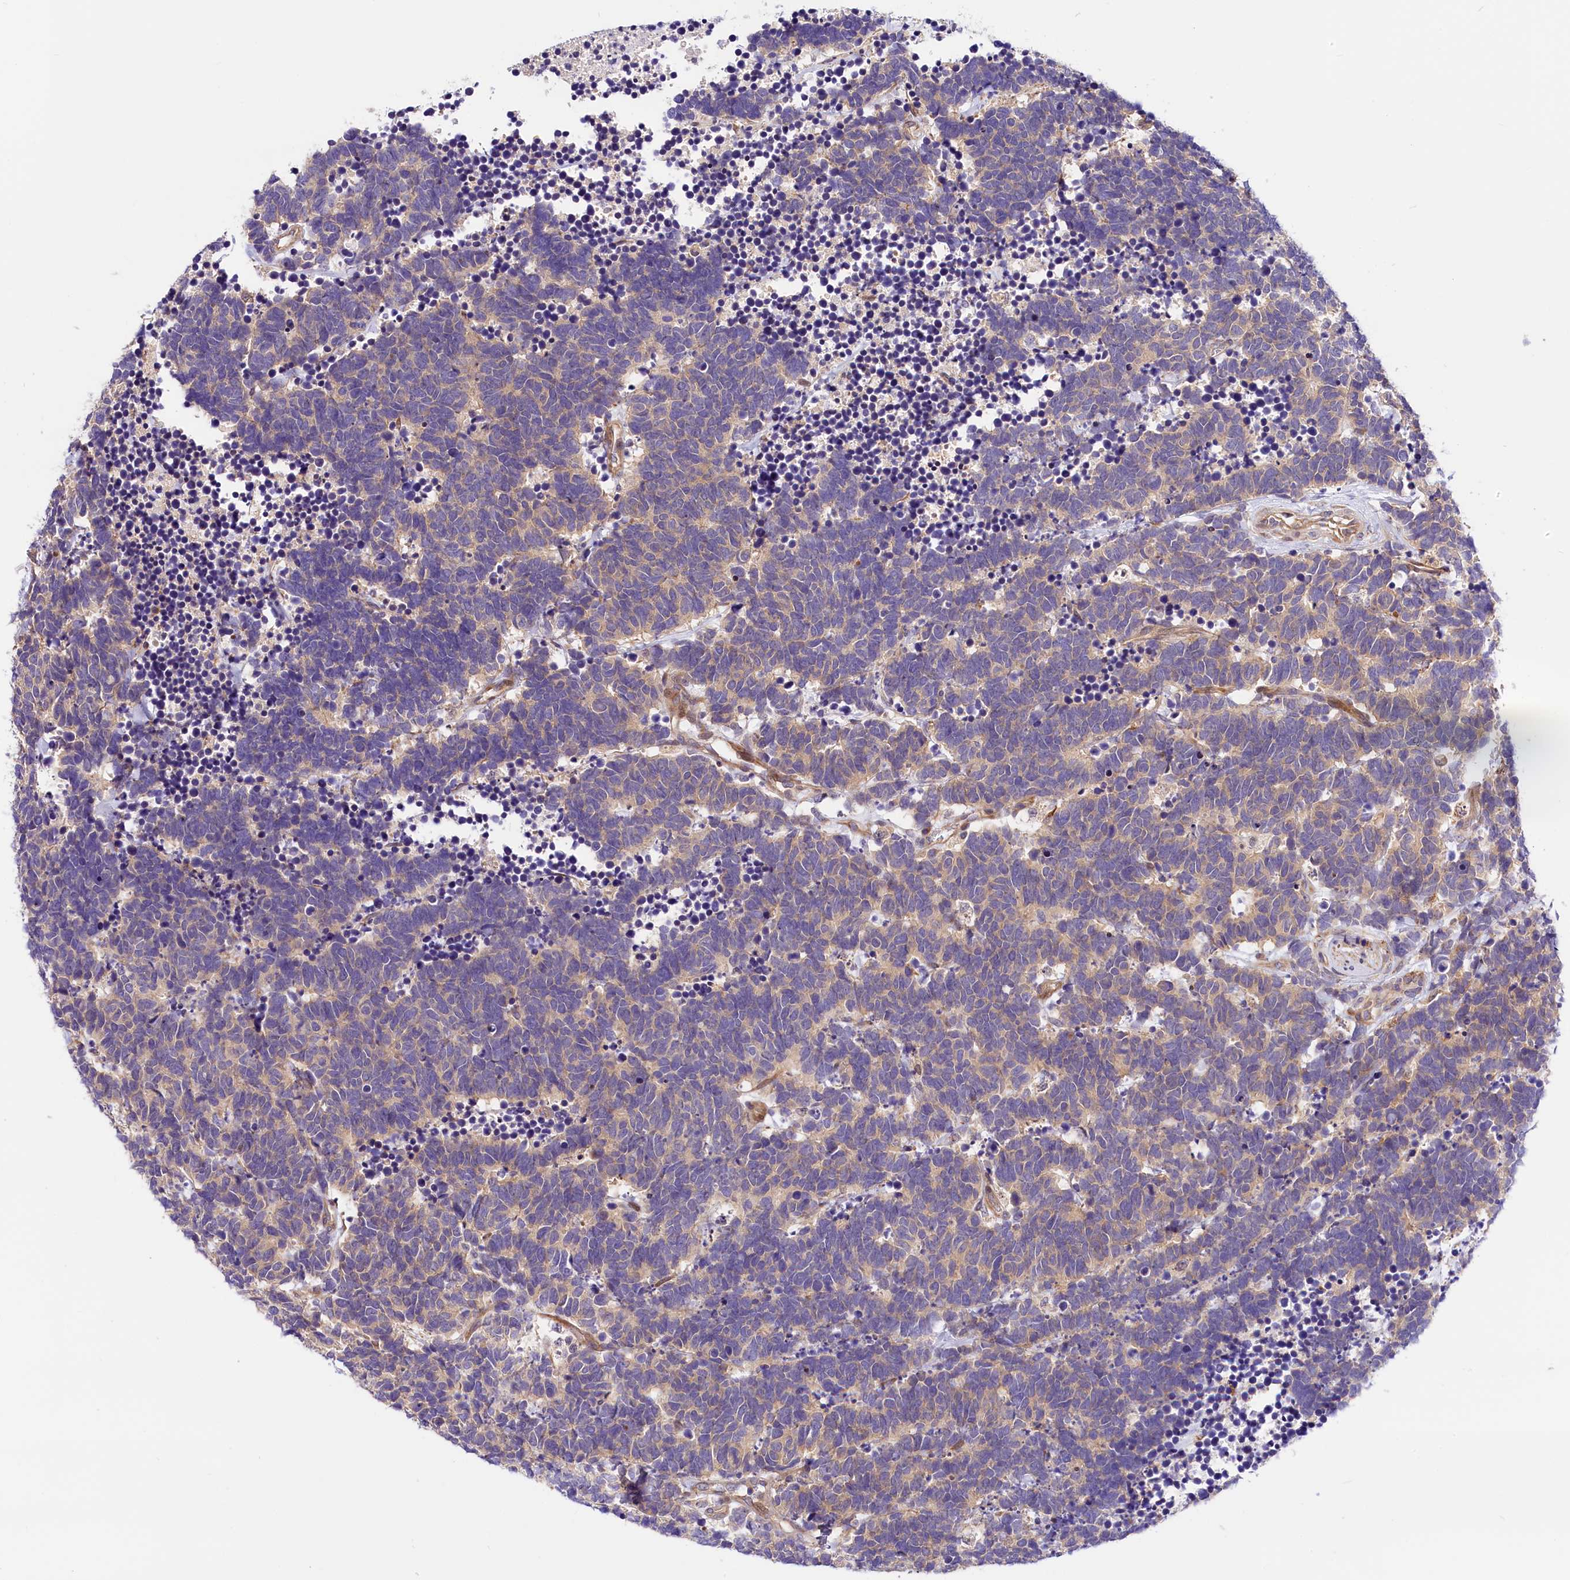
{"staining": {"intensity": "weak", "quantity": "<25%", "location": "cytoplasmic/membranous"}, "tissue": "carcinoid", "cell_type": "Tumor cells", "image_type": "cancer", "snomed": [{"axis": "morphology", "description": "Carcinoma, NOS"}, {"axis": "morphology", "description": "Carcinoid, malignant, NOS"}, {"axis": "topography", "description": "Urinary bladder"}], "caption": "This is an IHC micrograph of malignant carcinoid. There is no positivity in tumor cells.", "gene": "ARMC6", "patient": {"sex": "male", "age": 57}}